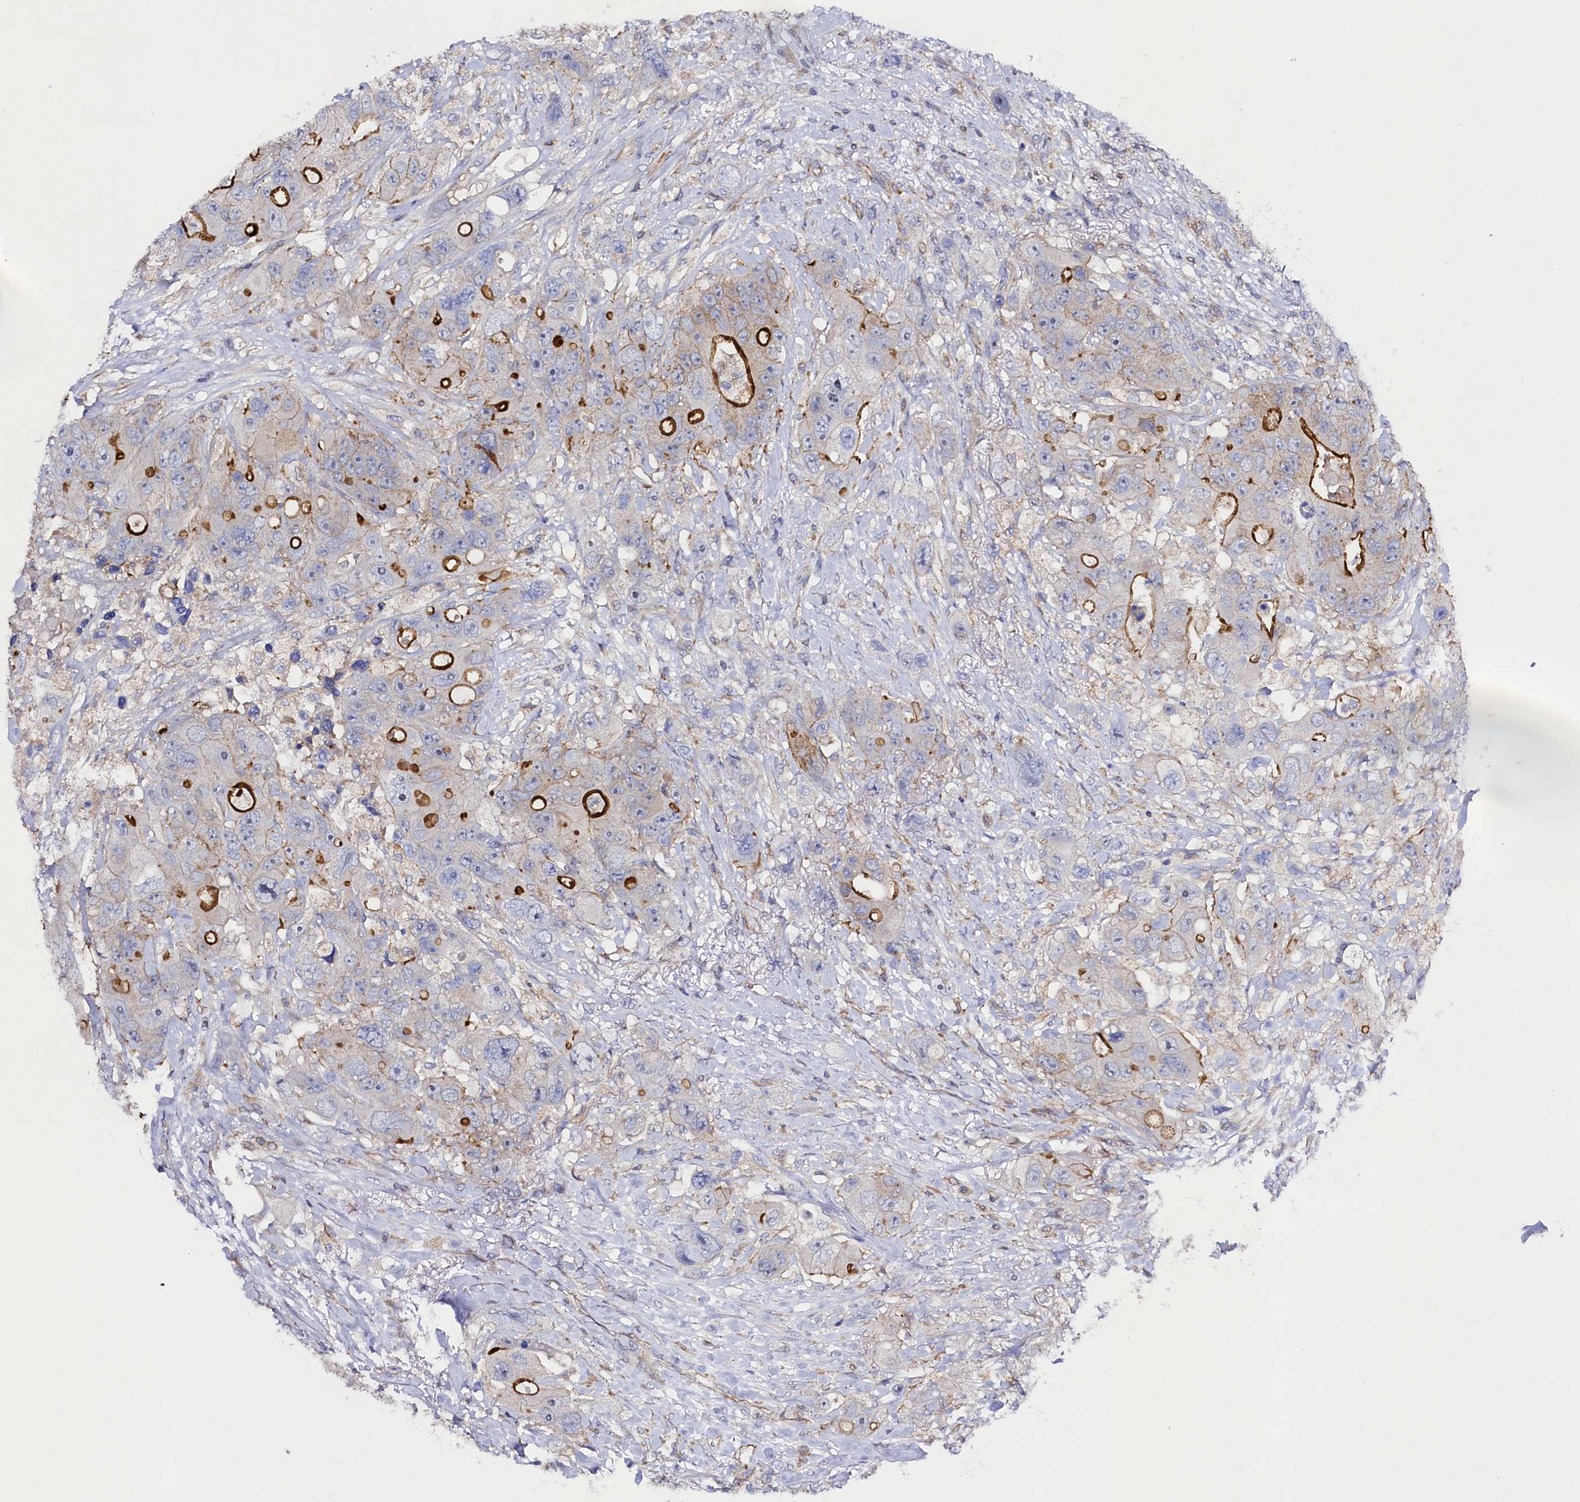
{"staining": {"intensity": "strong", "quantity": "<25%", "location": "cytoplasmic/membranous"}, "tissue": "colorectal cancer", "cell_type": "Tumor cells", "image_type": "cancer", "snomed": [{"axis": "morphology", "description": "Adenocarcinoma, NOS"}, {"axis": "topography", "description": "Colon"}], "caption": "Immunohistochemical staining of colorectal adenocarcinoma reveals medium levels of strong cytoplasmic/membranous protein positivity in about <25% of tumor cells.", "gene": "SLC7A1", "patient": {"sex": "female", "age": 46}}